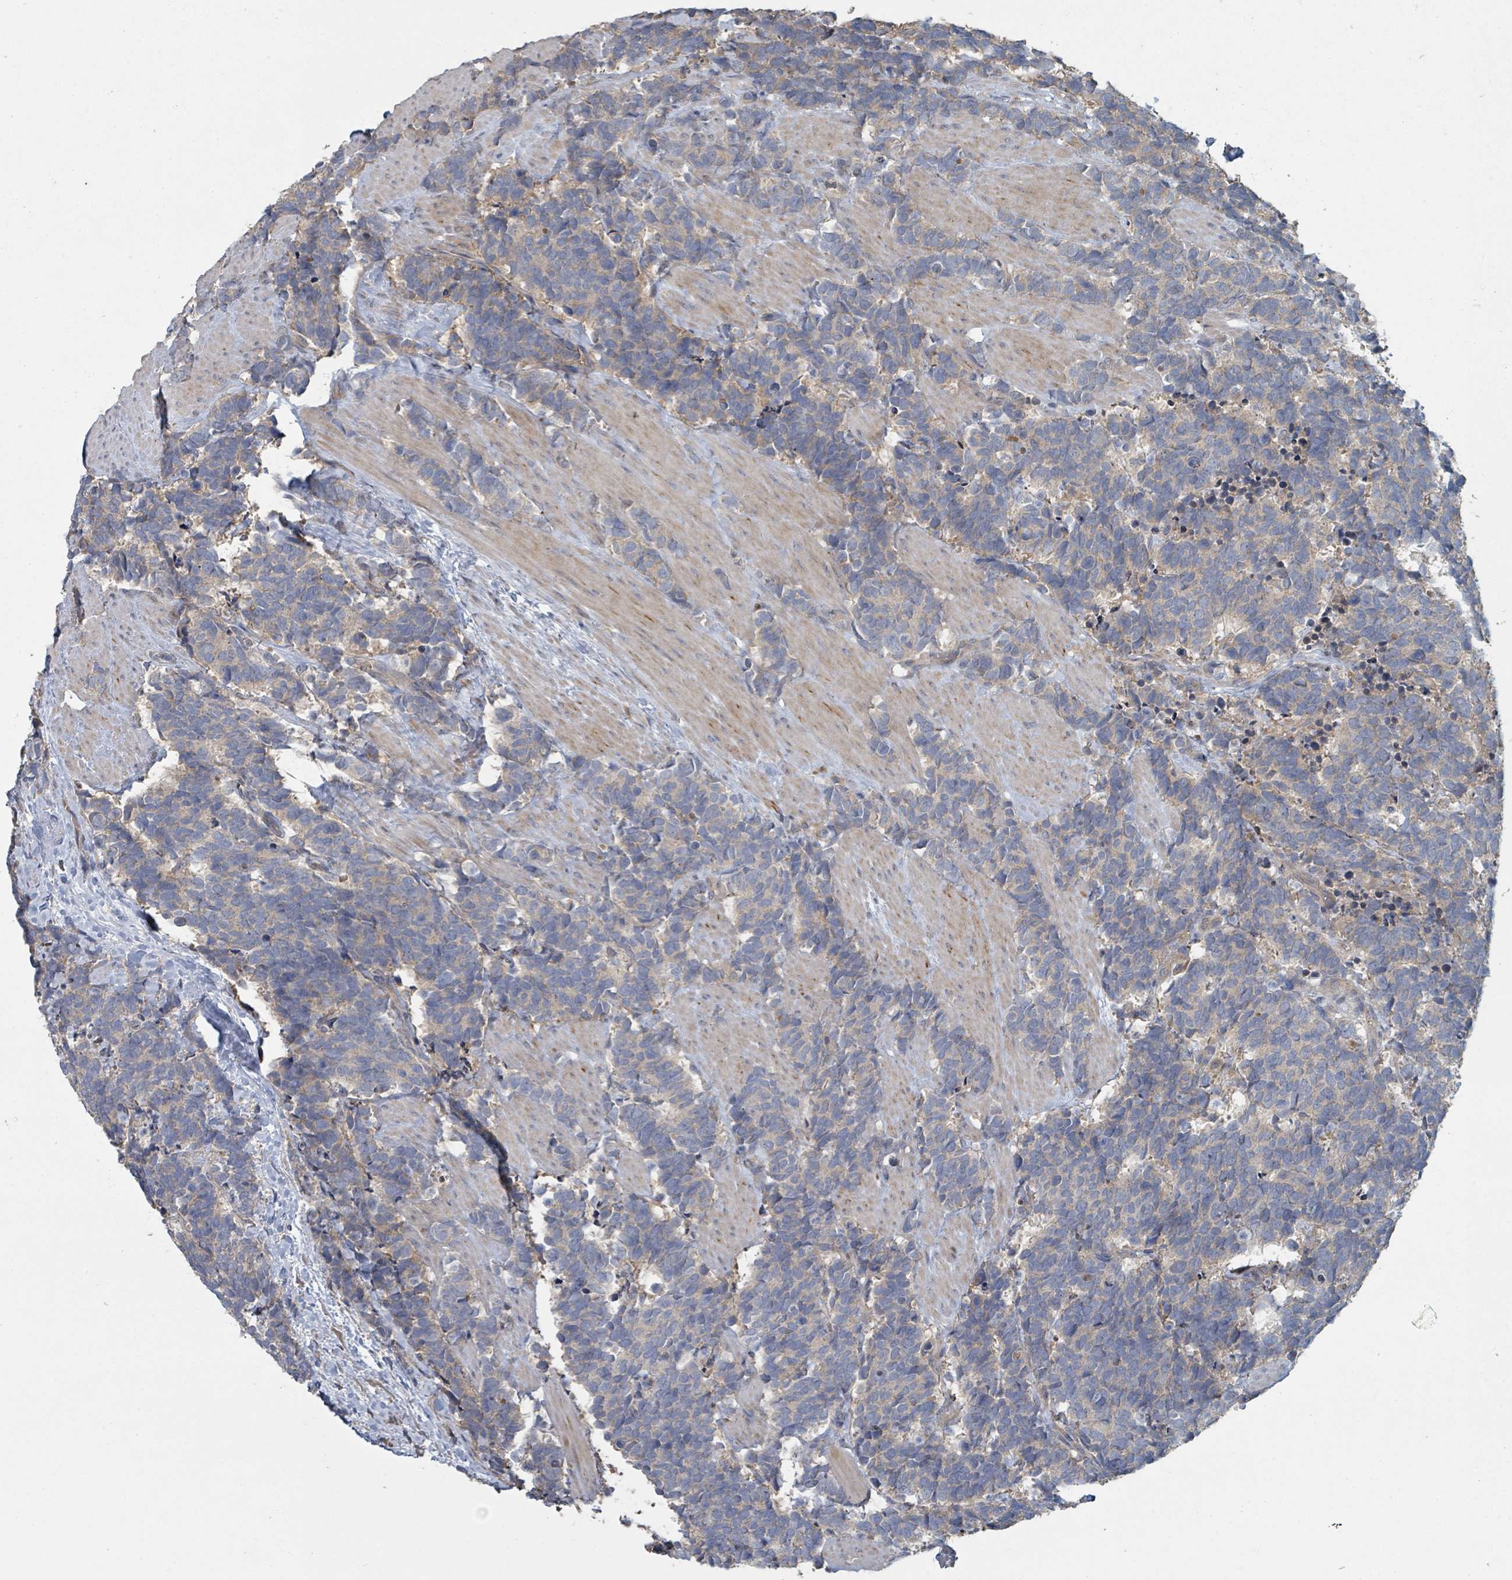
{"staining": {"intensity": "weak", "quantity": "25%-75%", "location": "cytoplasmic/membranous"}, "tissue": "carcinoid", "cell_type": "Tumor cells", "image_type": "cancer", "snomed": [{"axis": "morphology", "description": "Carcinoma, NOS"}, {"axis": "morphology", "description": "Carcinoid, malignant, NOS"}, {"axis": "topography", "description": "Prostate"}], "caption": "Immunohistochemistry (IHC) (DAB) staining of carcinoid (malignant) reveals weak cytoplasmic/membranous protein positivity in approximately 25%-75% of tumor cells. The protein is stained brown, and the nuclei are stained in blue (DAB IHC with brightfield microscopy, high magnification).", "gene": "WDFY1", "patient": {"sex": "male", "age": 57}}